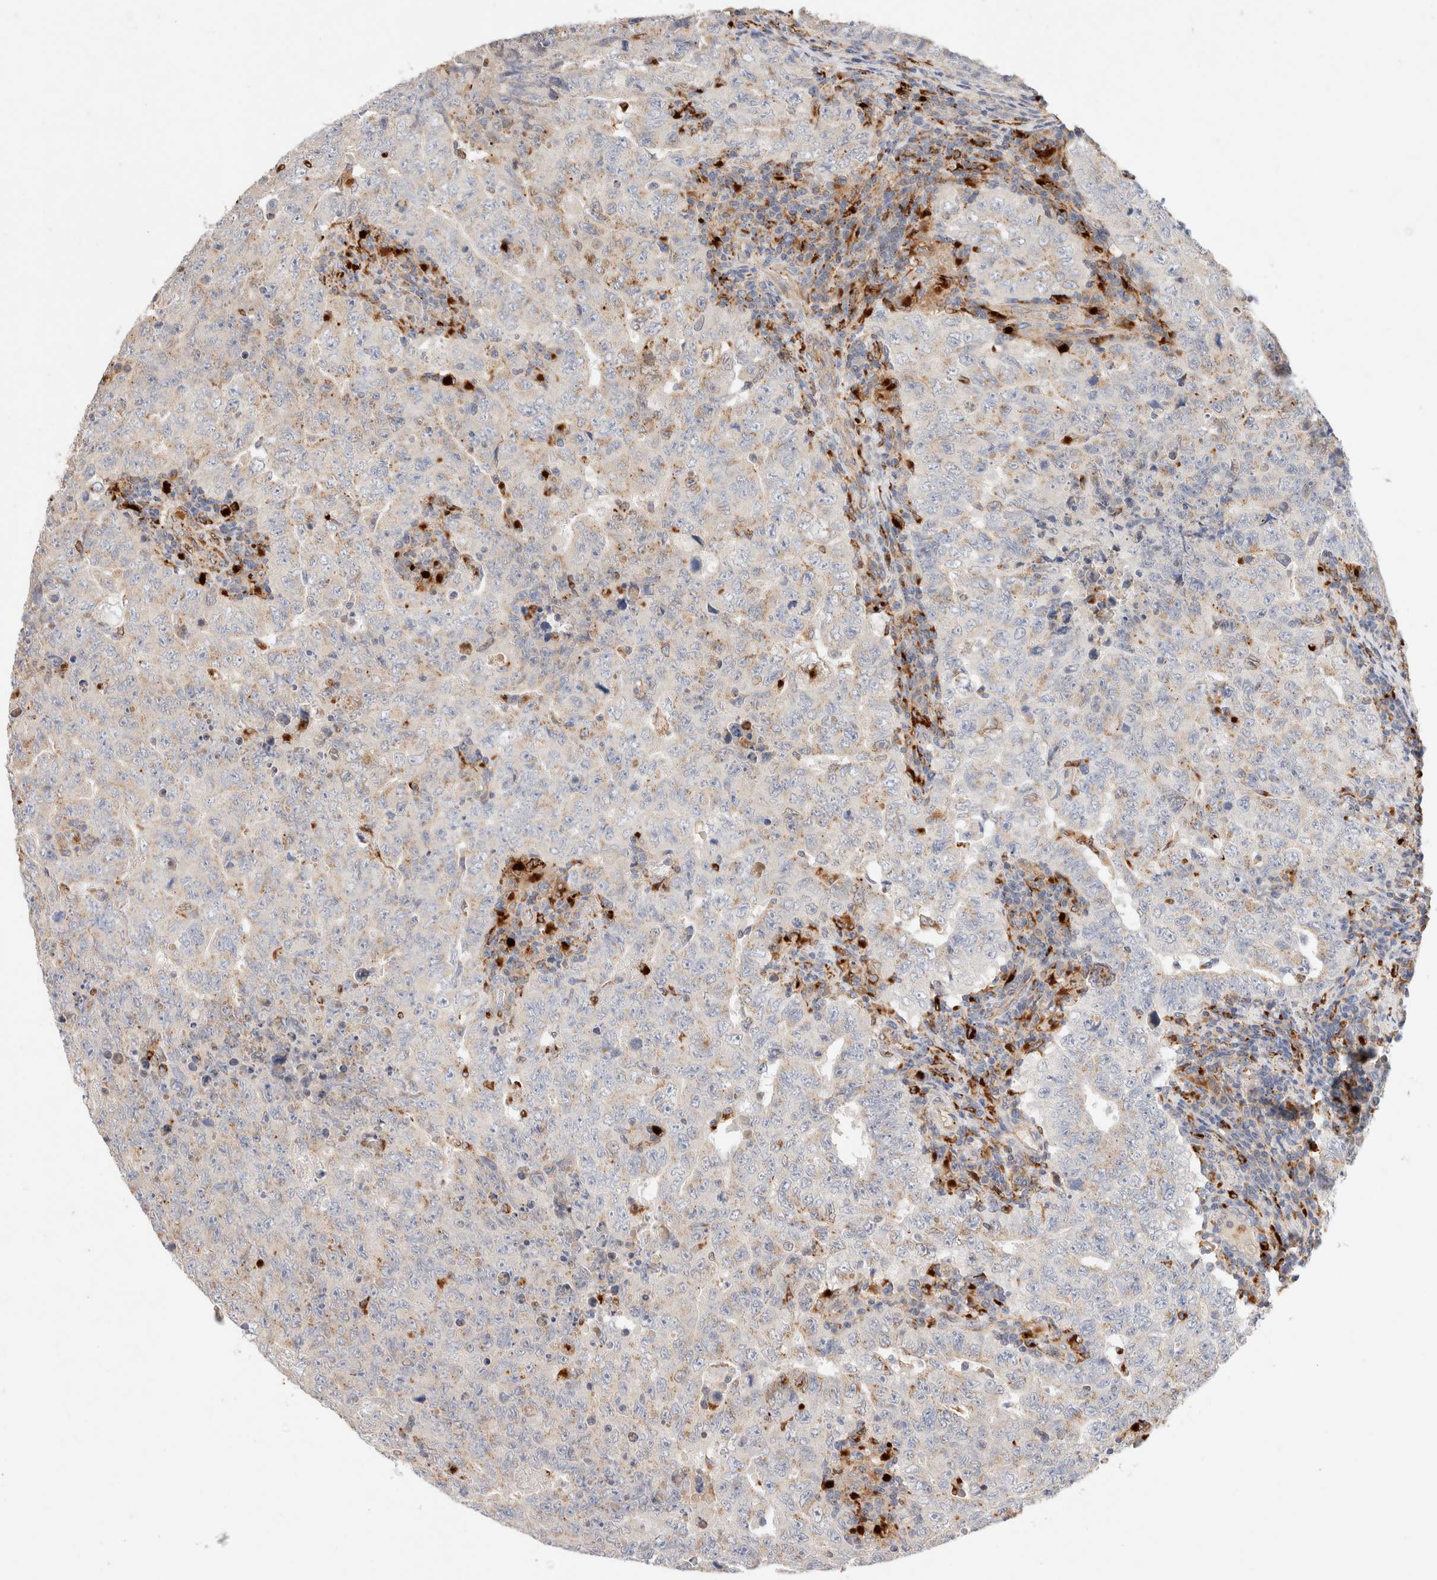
{"staining": {"intensity": "negative", "quantity": "none", "location": "none"}, "tissue": "testis cancer", "cell_type": "Tumor cells", "image_type": "cancer", "snomed": [{"axis": "morphology", "description": "Carcinoma, Embryonal, NOS"}, {"axis": "topography", "description": "Testis"}], "caption": "Immunohistochemistry image of testis embryonal carcinoma stained for a protein (brown), which reveals no expression in tumor cells.", "gene": "RABEPK", "patient": {"sex": "male", "age": 26}}